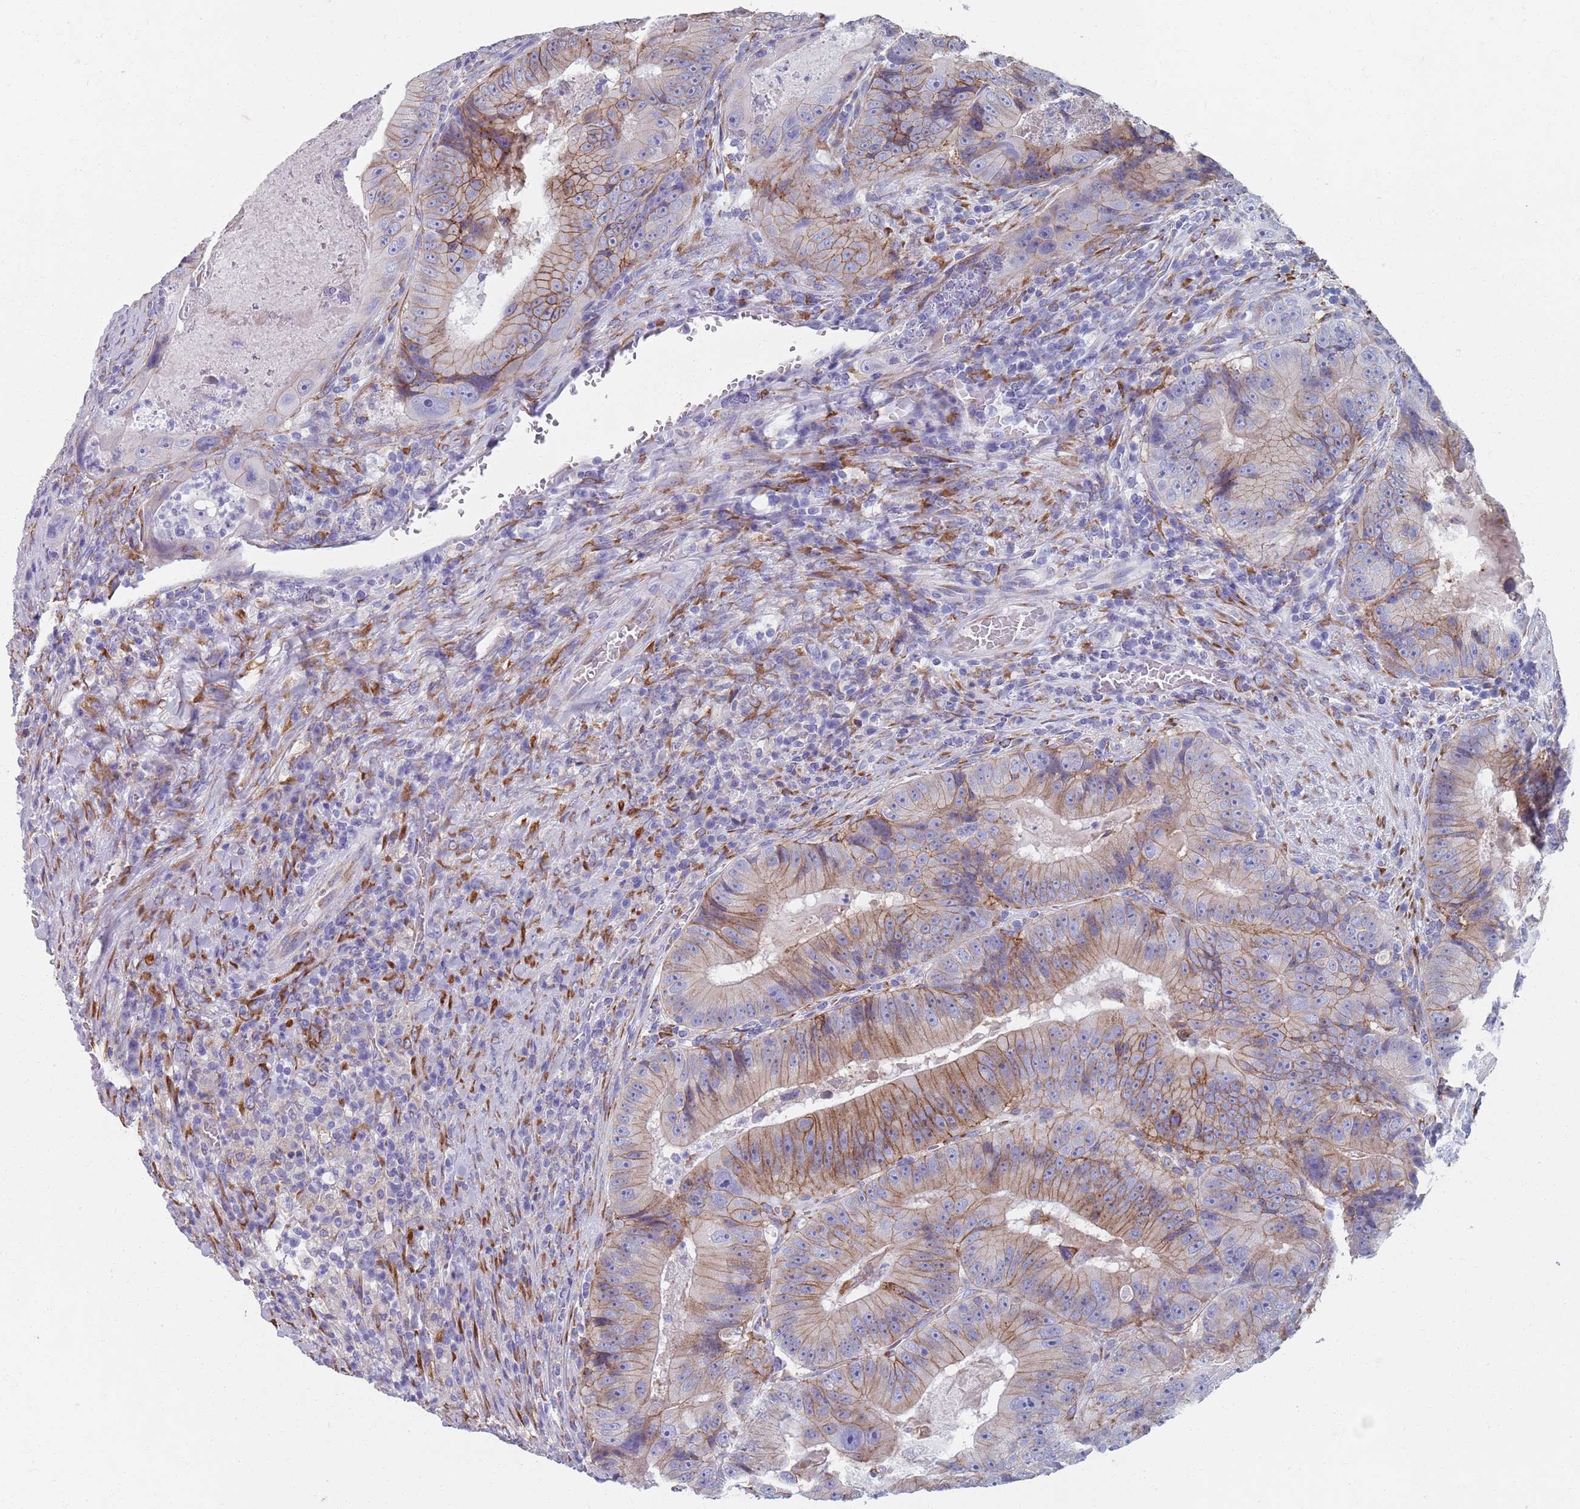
{"staining": {"intensity": "moderate", "quantity": "25%-75%", "location": "cytoplasmic/membranous"}, "tissue": "colorectal cancer", "cell_type": "Tumor cells", "image_type": "cancer", "snomed": [{"axis": "morphology", "description": "Adenocarcinoma, NOS"}, {"axis": "topography", "description": "Colon"}], "caption": "Colorectal cancer stained with DAB IHC shows medium levels of moderate cytoplasmic/membranous staining in approximately 25%-75% of tumor cells.", "gene": "PLOD1", "patient": {"sex": "female", "age": 86}}